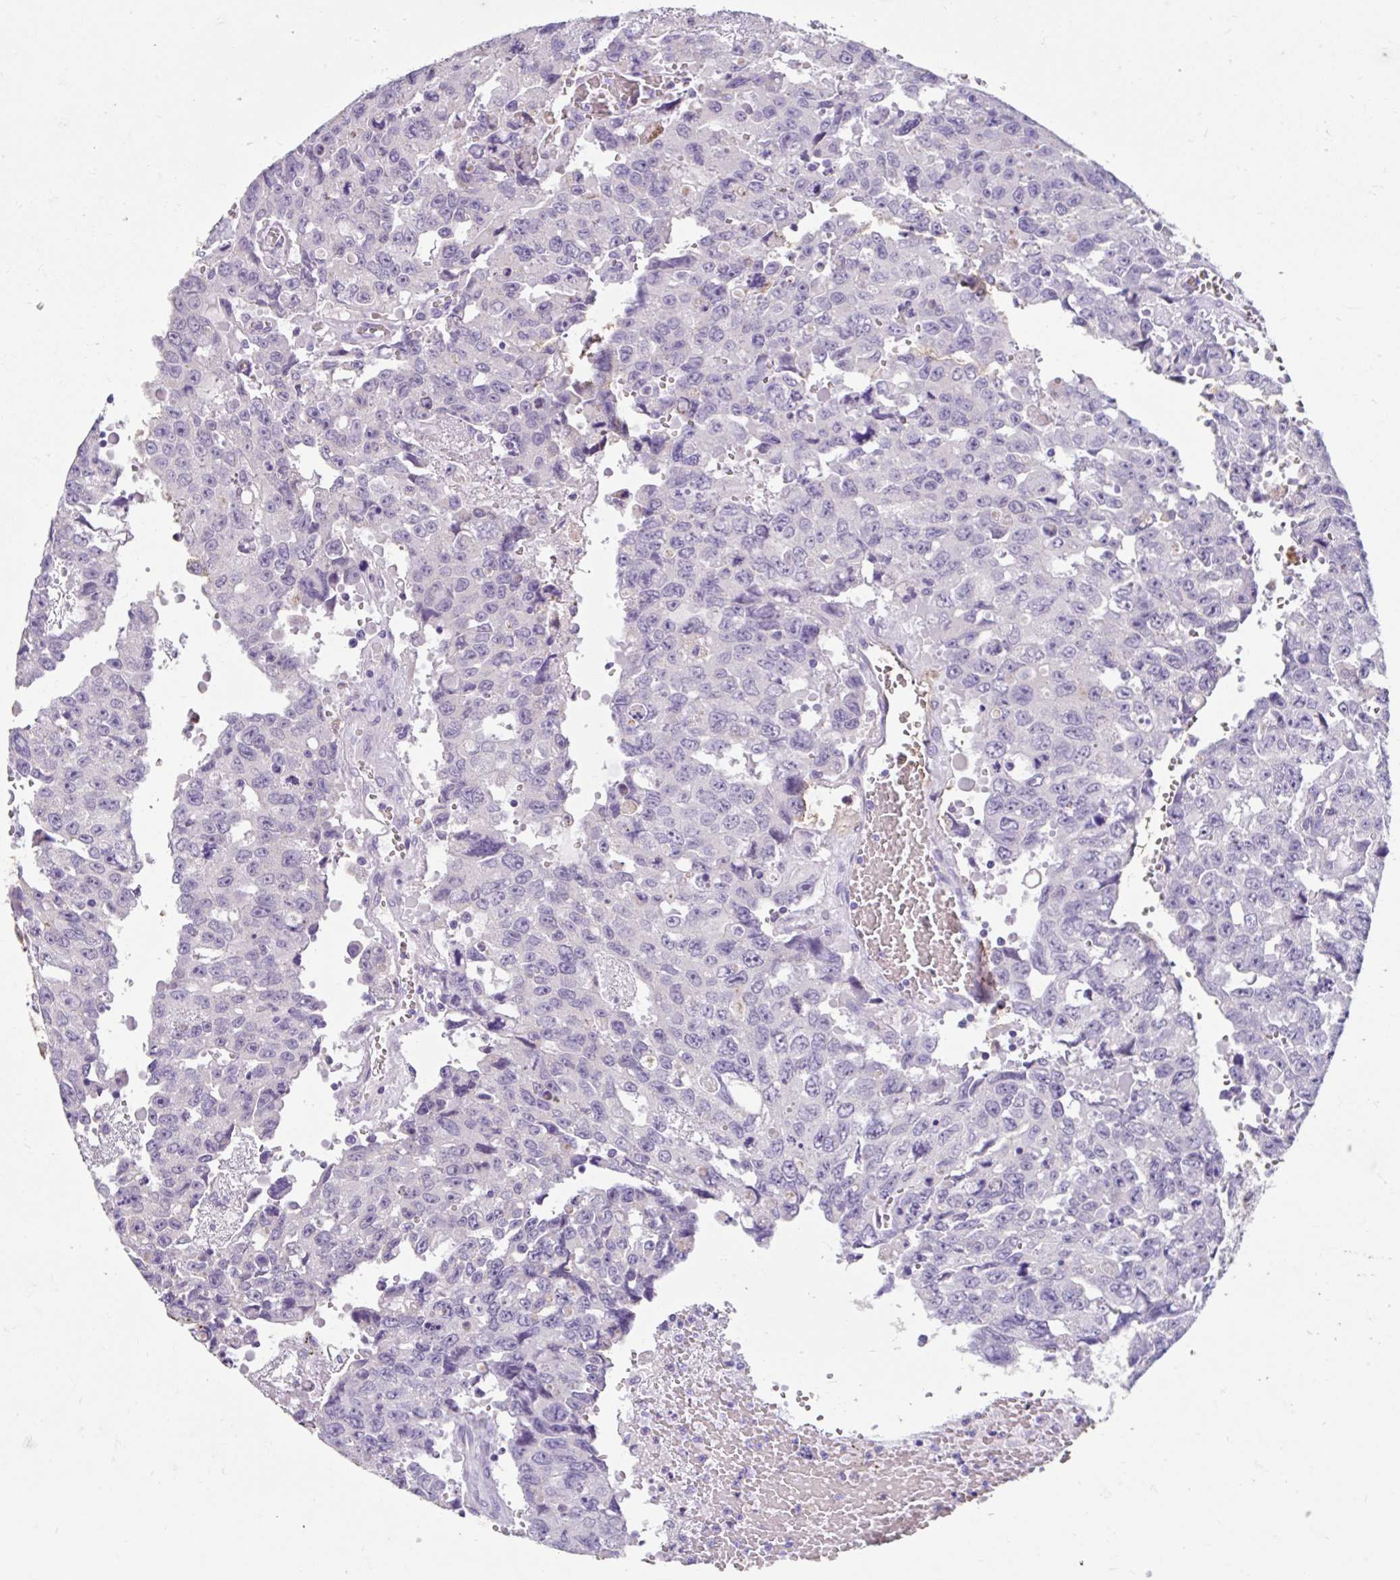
{"staining": {"intensity": "negative", "quantity": "none", "location": "none"}, "tissue": "testis cancer", "cell_type": "Tumor cells", "image_type": "cancer", "snomed": [{"axis": "morphology", "description": "Seminoma, NOS"}, {"axis": "topography", "description": "Testis"}], "caption": "Immunohistochemical staining of testis seminoma shows no significant staining in tumor cells.", "gene": "ZNF33A", "patient": {"sex": "male", "age": 26}}